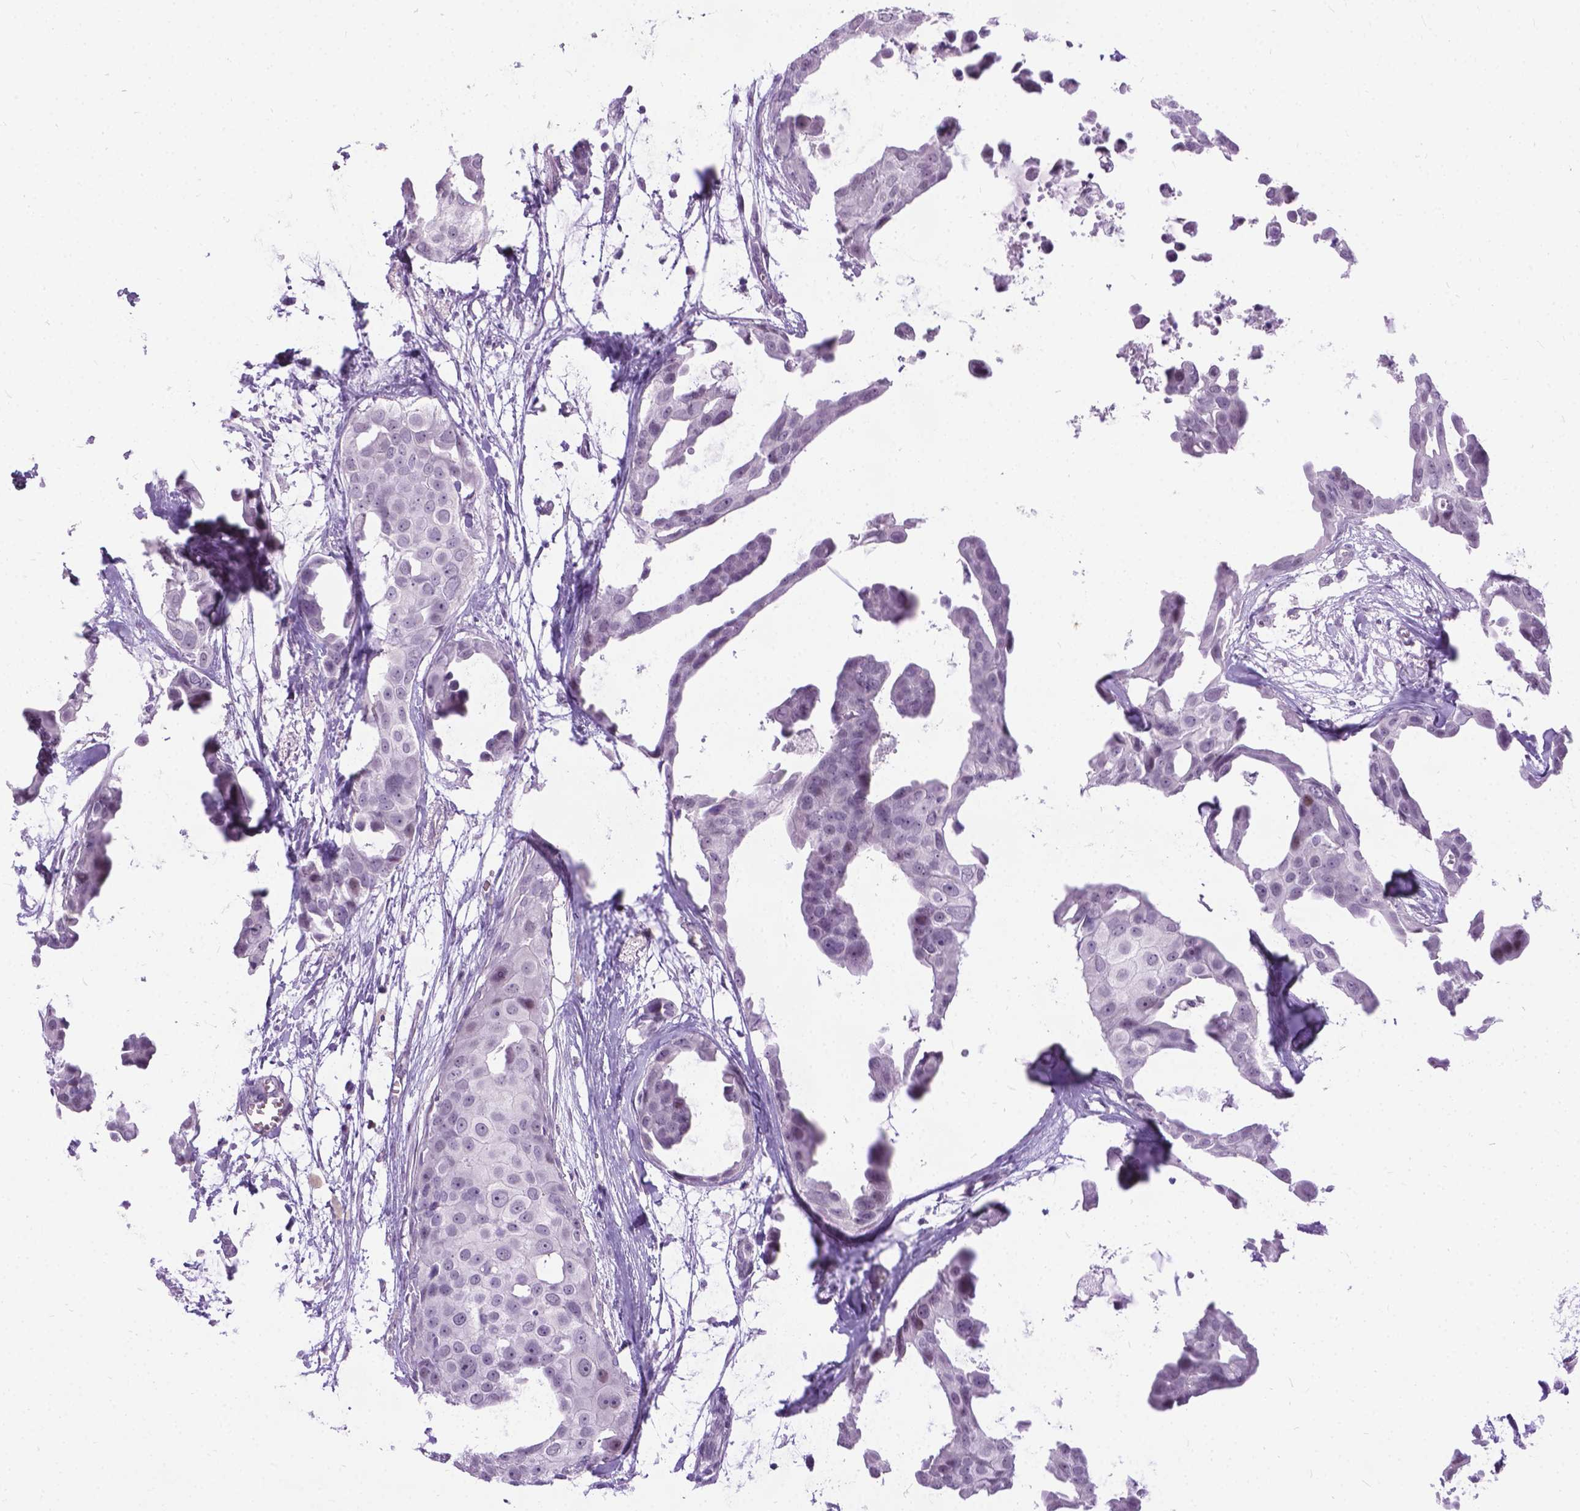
{"staining": {"intensity": "negative", "quantity": "none", "location": "none"}, "tissue": "breast cancer", "cell_type": "Tumor cells", "image_type": "cancer", "snomed": [{"axis": "morphology", "description": "Duct carcinoma"}, {"axis": "topography", "description": "Breast"}], "caption": "Human breast cancer stained for a protein using immunohistochemistry demonstrates no staining in tumor cells.", "gene": "PROB1", "patient": {"sex": "female", "age": 38}}